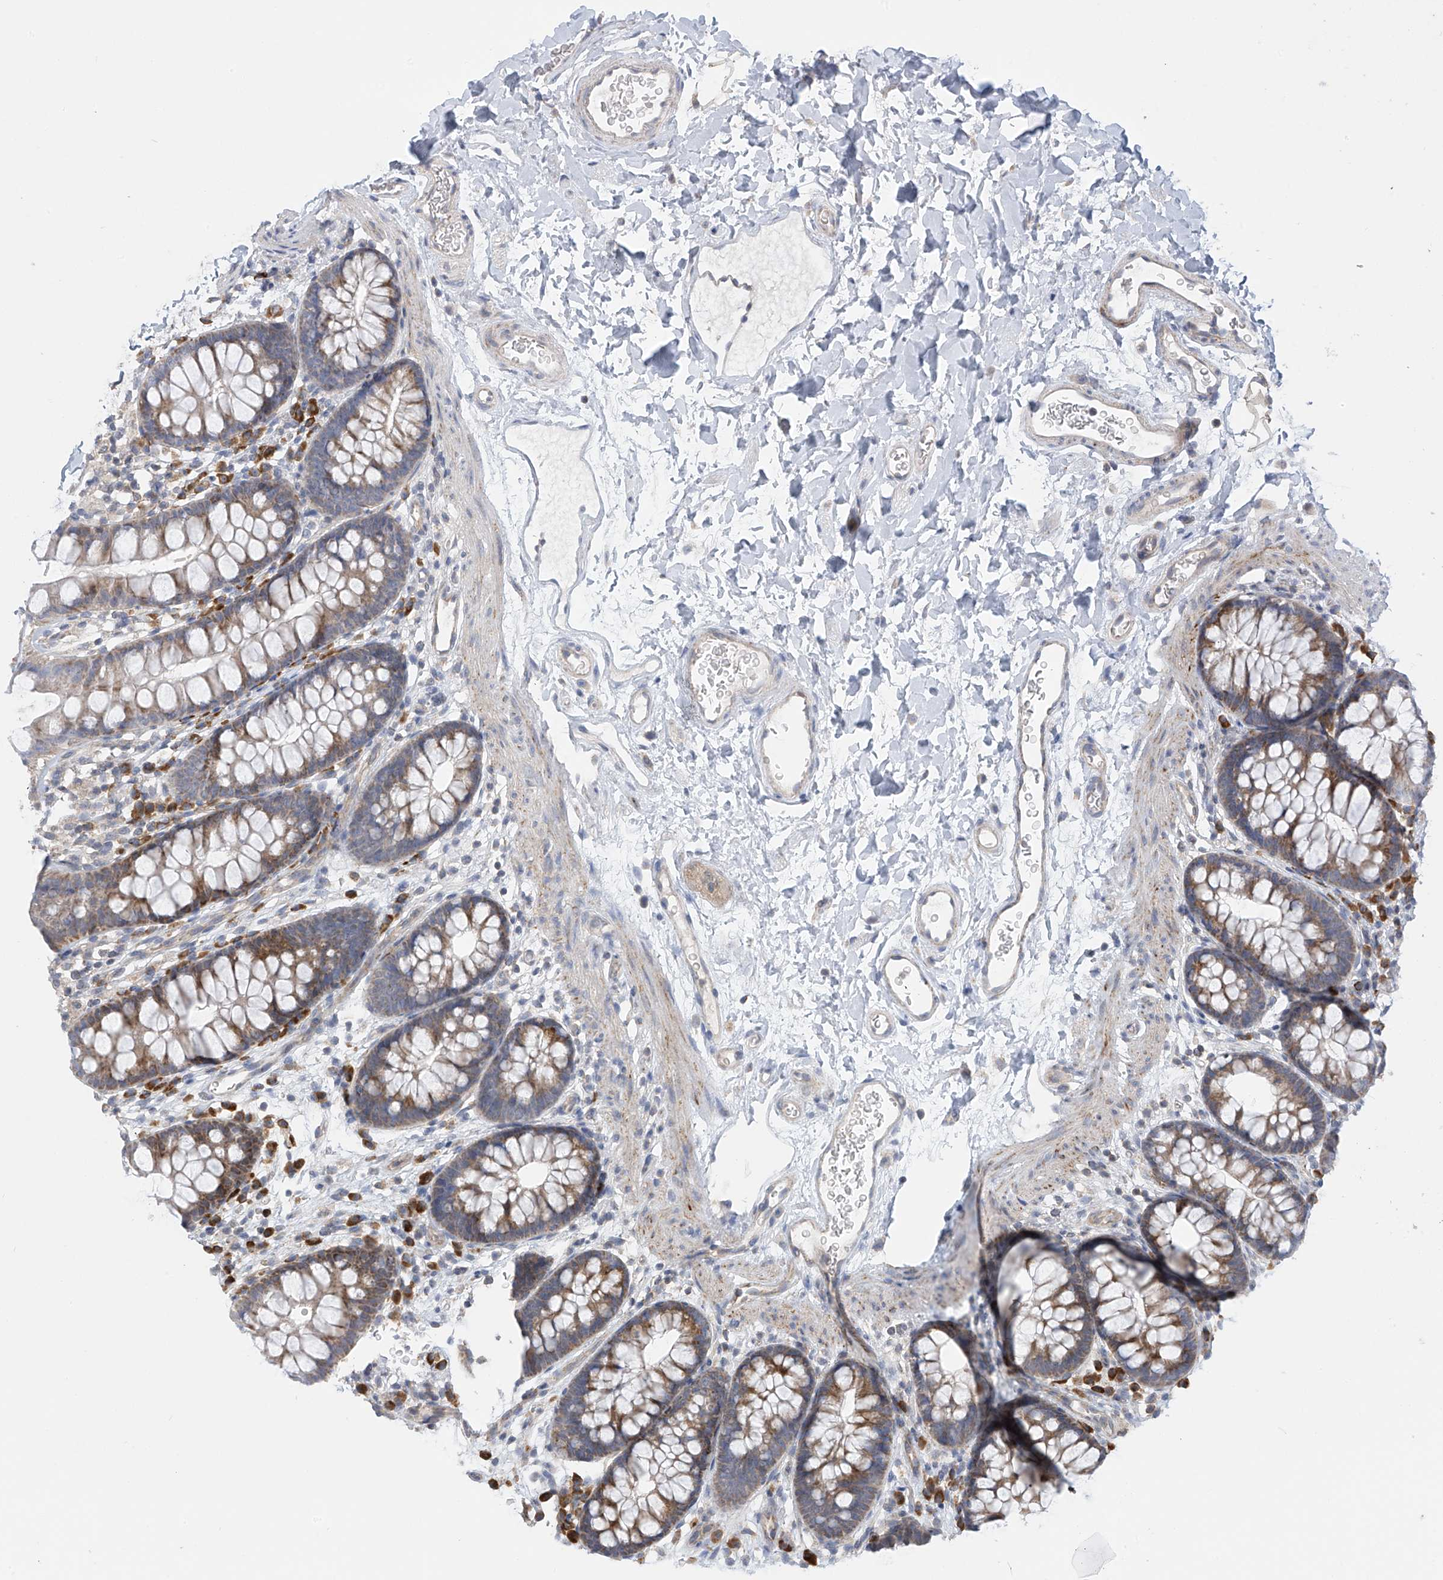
{"staining": {"intensity": "negative", "quantity": "none", "location": "none"}, "tissue": "colon", "cell_type": "Endothelial cells", "image_type": "normal", "snomed": [{"axis": "morphology", "description": "Normal tissue, NOS"}, {"axis": "topography", "description": "Colon"}], "caption": "This is an immunohistochemistry histopathology image of normal colon. There is no expression in endothelial cells.", "gene": "SLCO4A1", "patient": {"sex": "female", "age": 62}}